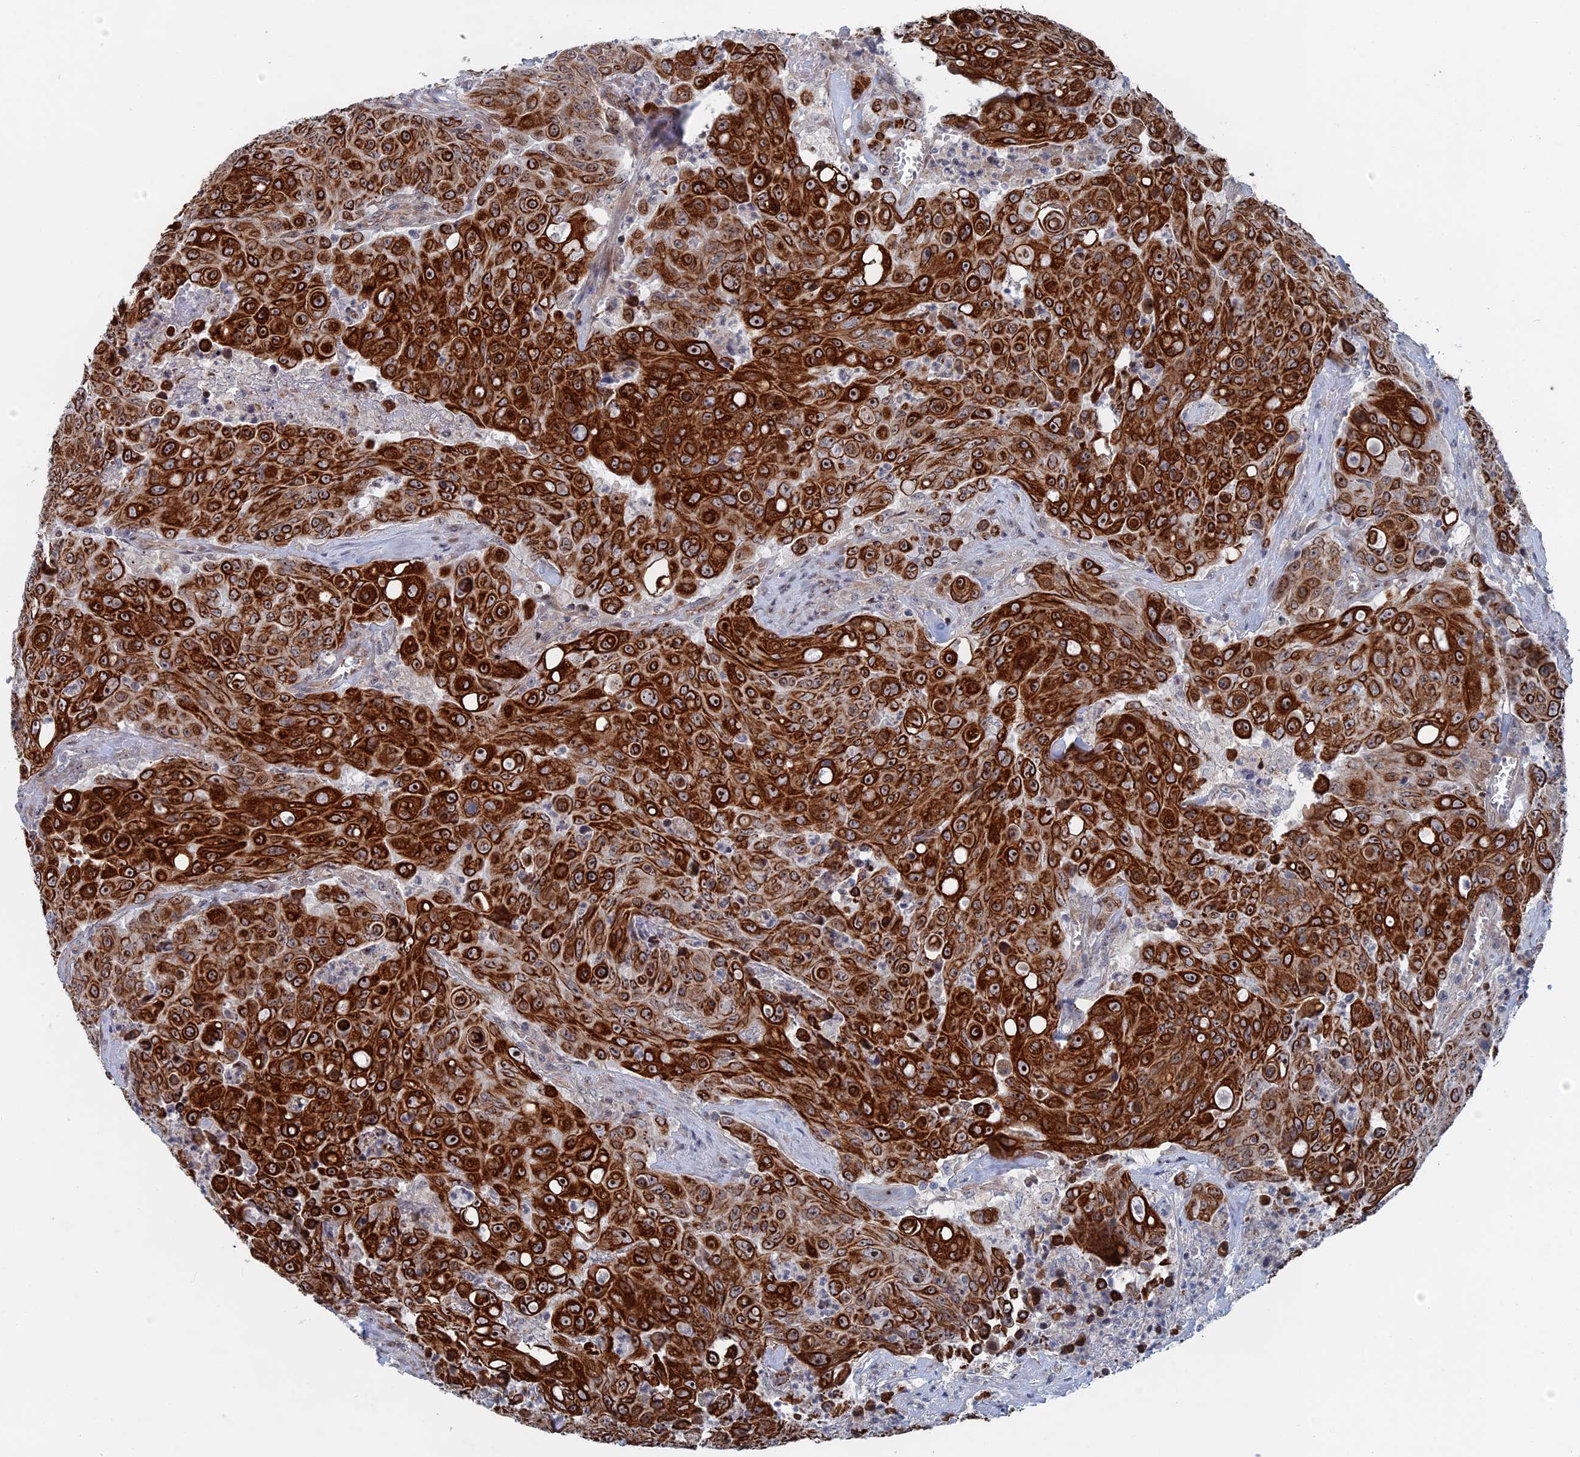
{"staining": {"intensity": "strong", "quantity": ">75%", "location": "cytoplasmic/membranous,nuclear"}, "tissue": "colorectal cancer", "cell_type": "Tumor cells", "image_type": "cancer", "snomed": [{"axis": "morphology", "description": "Adenocarcinoma, NOS"}, {"axis": "topography", "description": "Colon"}], "caption": "The photomicrograph shows staining of colorectal adenocarcinoma, revealing strong cytoplasmic/membranous and nuclear protein positivity (brown color) within tumor cells.", "gene": "IL7", "patient": {"sex": "male", "age": 51}}